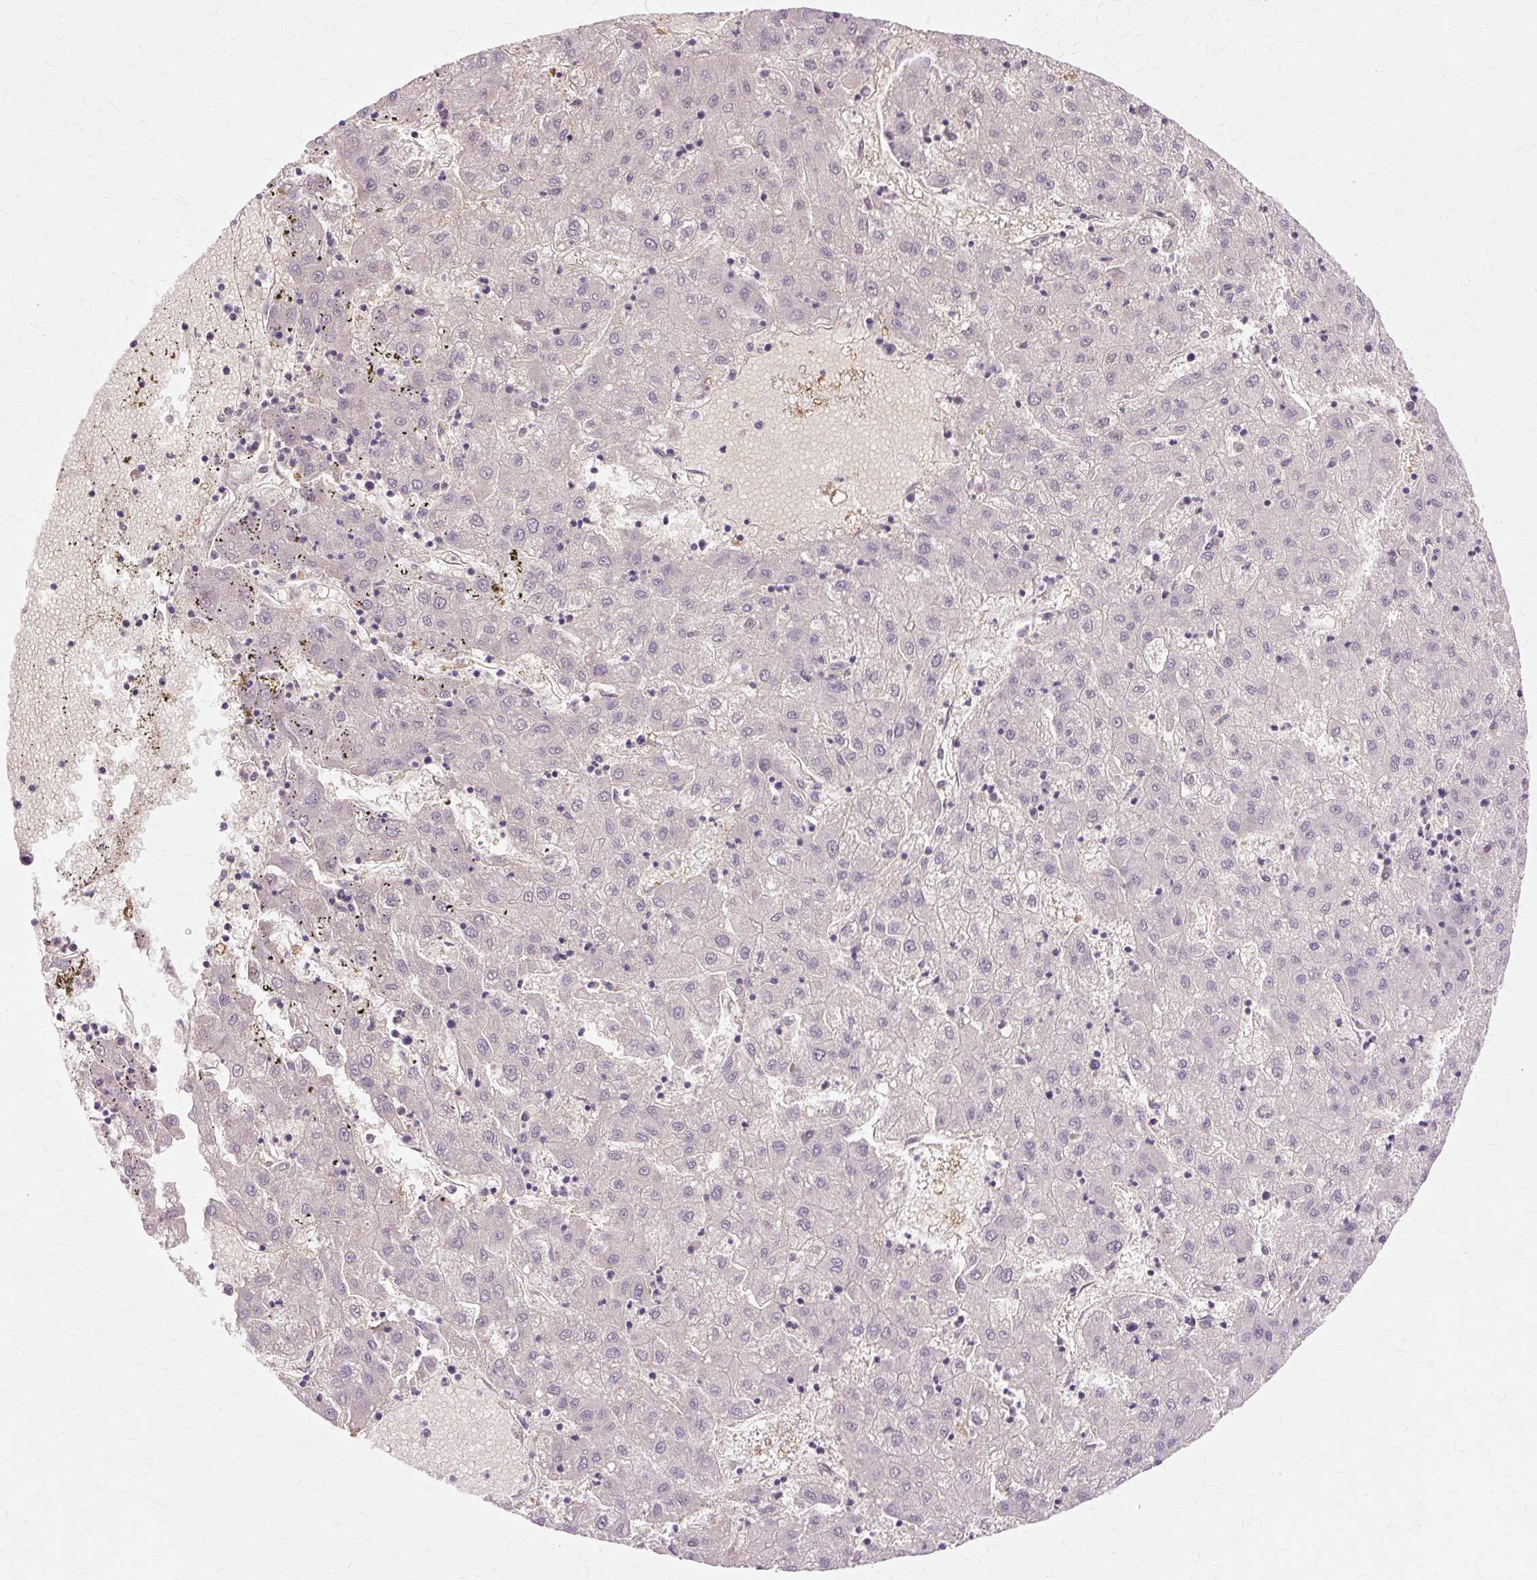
{"staining": {"intensity": "negative", "quantity": "none", "location": "none"}, "tissue": "liver cancer", "cell_type": "Tumor cells", "image_type": "cancer", "snomed": [{"axis": "morphology", "description": "Carcinoma, Hepatocellular, NOS"}, {"axis": "topography", "description": "Liver"}], "caption": "High magnification brightfield microscopy of liver hepatocellular carcinoma stained with DAB (brown) and counterstained with hematoxylin (blue): tumor cells show no significant positivity.", "gene": "ZNF35", "patient": {"sex": "male", "age": 72}}